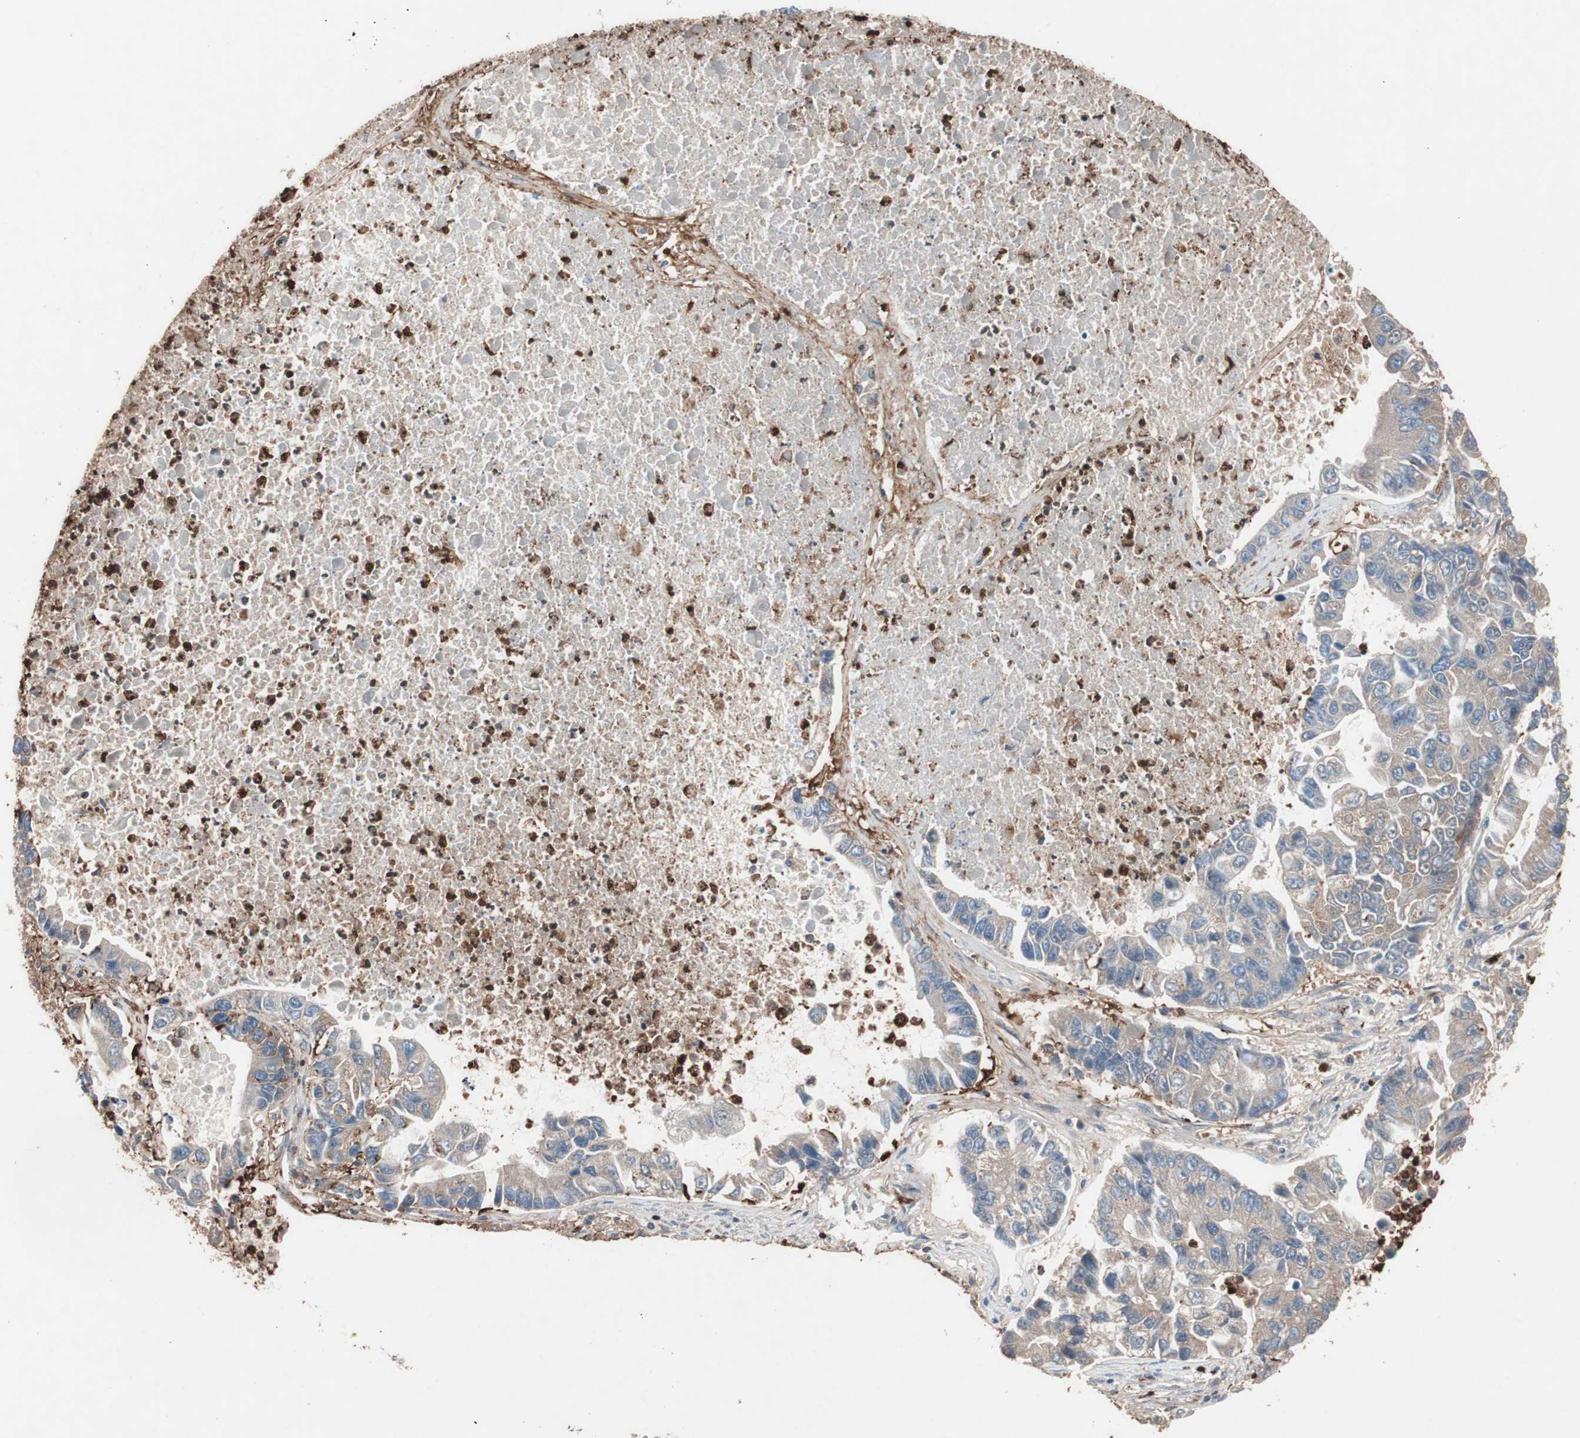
{"staining": {"intensity": "weak", "quantity": ">75%", "location": "cytoplasmic/membranous"}, "tissue": "lung cancer", "cell_type": "Tumor cells", "image_type": "cancer", "snomed": [{"axis": "morphology", "description": "Adenocarcinoma, NOS"}, {"axis": "topography", "description": "Lung"}], "caption": "Protein staining displays weak cytoplasmic/membranous staining in approximately >75% of tumor cells in lung cancer (adenocarcinoma).", "gene": "CLEC4D", "patient": {"sex": "female", "age": 51}}